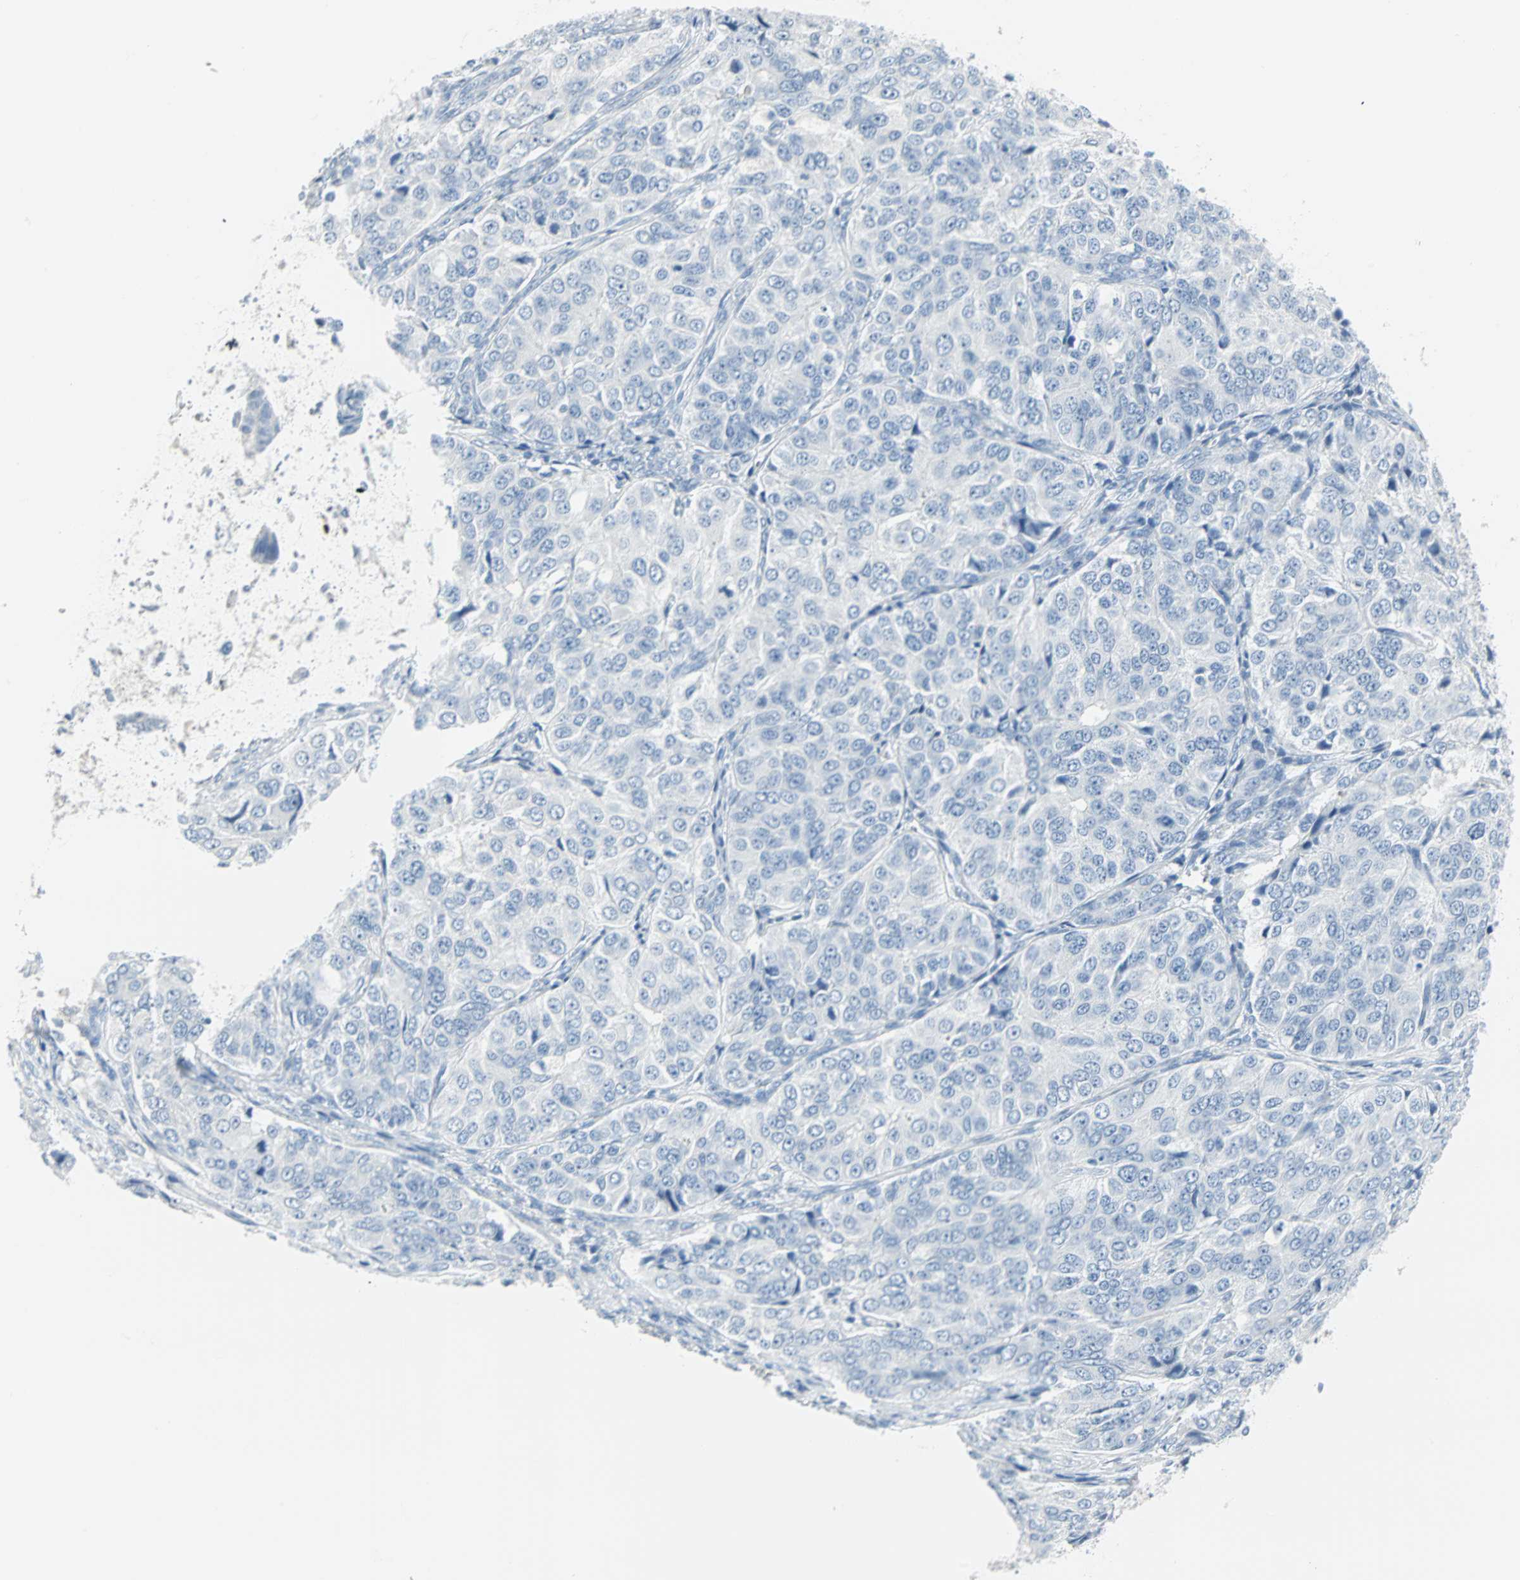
{"staining": {"intensity": "negative", "quantity": "none", "location": "none"}, "tissue": "ovarian cancer", "cell_type": "Tumor cells", "image_type": "cancer", "snomed": [{"axis": "morphology", "description": "Carcinoma, endometroid"}, {"axis": "topography", "description": "Ovary"}], "caption": "A high-resolution micrograph shows immunohistochemistry (IHC) staining of ovarian cancer (endometroid carcinoma), which displays no significant staining in tumor cells.", "gene": "STX1A", "patient": {"sex": "female", "age": 51}}